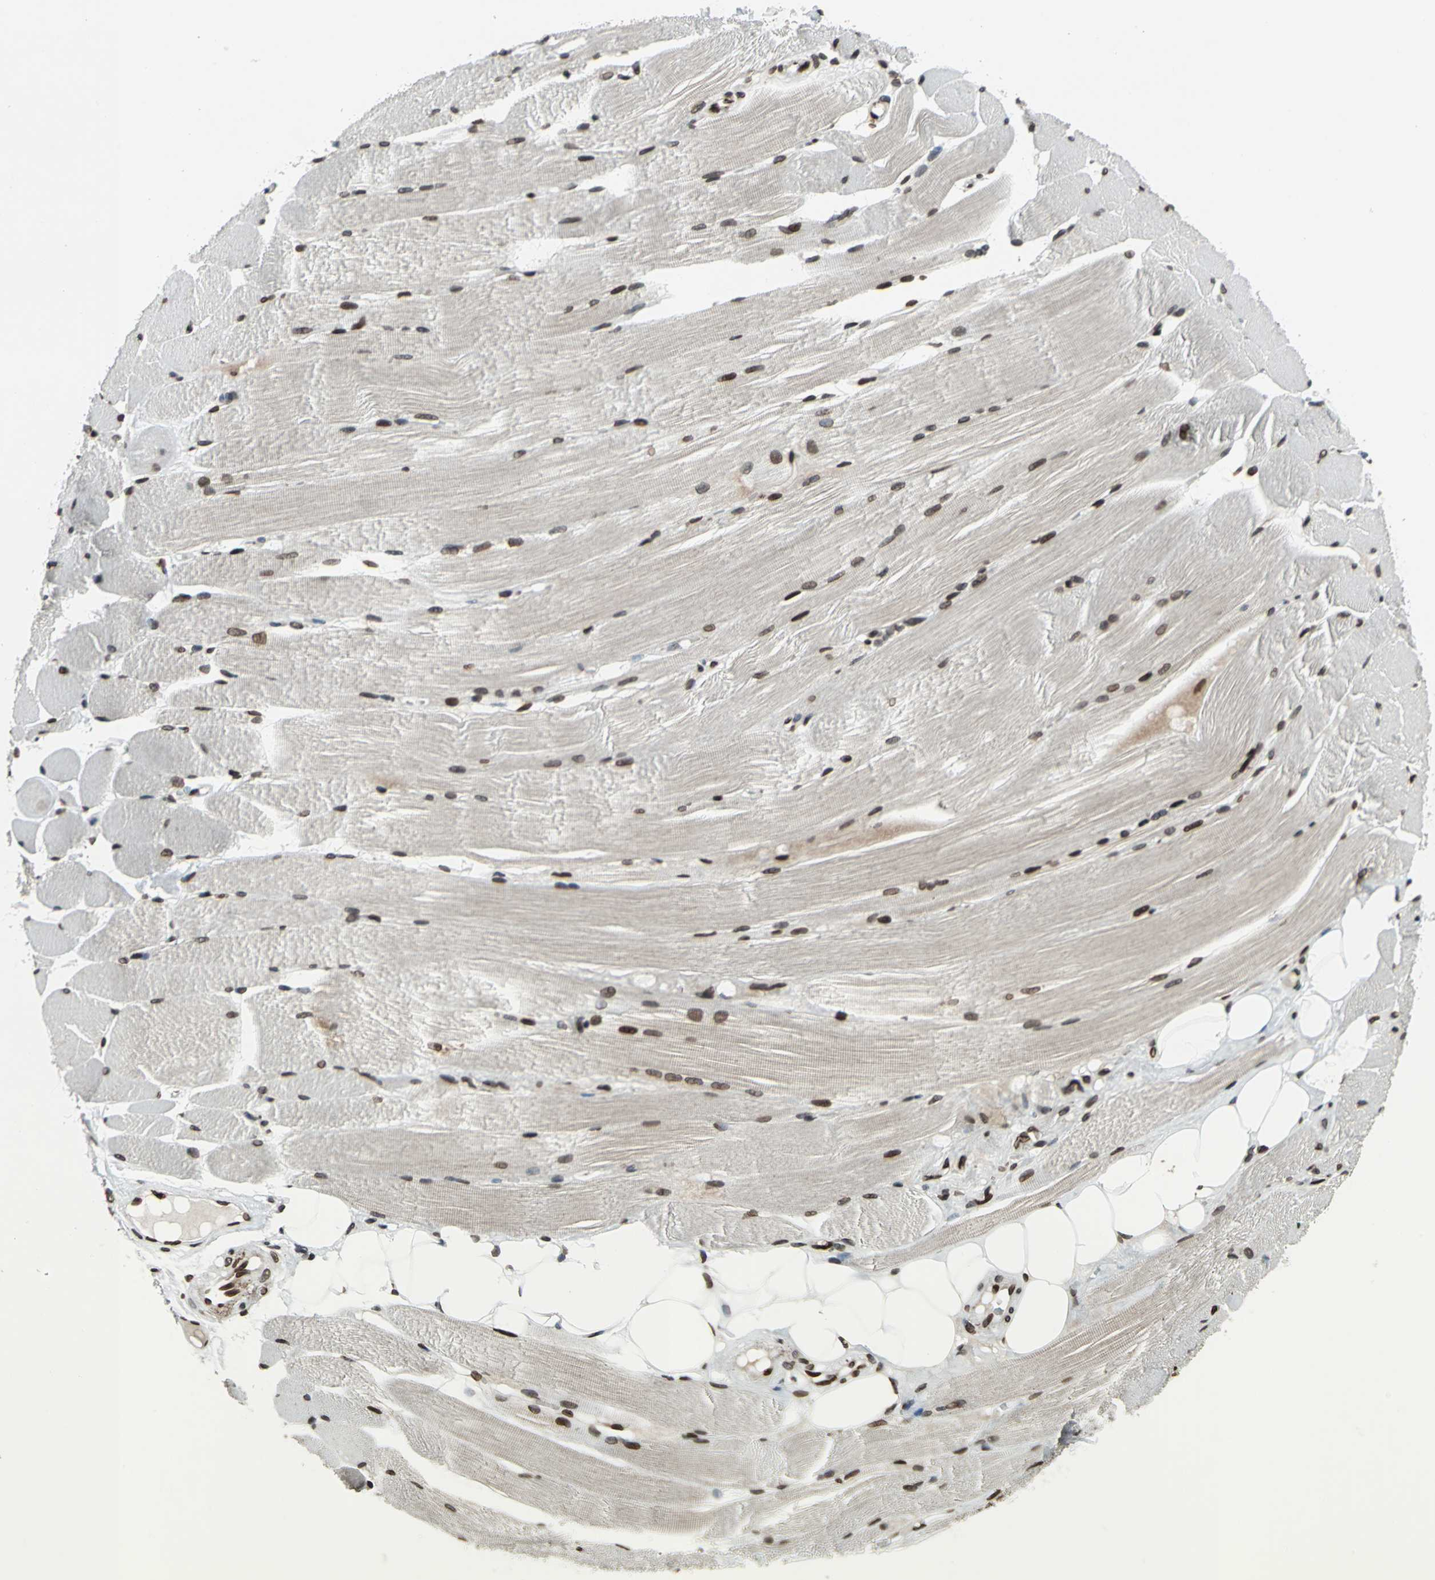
{"staining": {"intensity": "strong", "quantity": ">75%", "location": "cytoplasmic/membranous,nuclear"}, "tissue": "skeletal muscle", "cell_type": "Myocytes", "image_type": "normal", "snomed": [{"axis": "morphology", "description": "Normal tissue, NOS"}, {"axis": "topography", "description": "Skeletal muscle"}, {"axis": "topography", "description": "Peripheral nerve tissue"}], "caption": "Protein staining demonstrates strong cytoplasmic/membranous,nuclear expression in approximately >75% of myocytes in normal skeletal muscle. The staining was performed using DAB to visualize the protein expression in brown, while the nuclei were stained in blue with hematoxylin (Magnification: 20x).", "gene": "ISY1", "patient": {"sex": "female", "age": 84}}